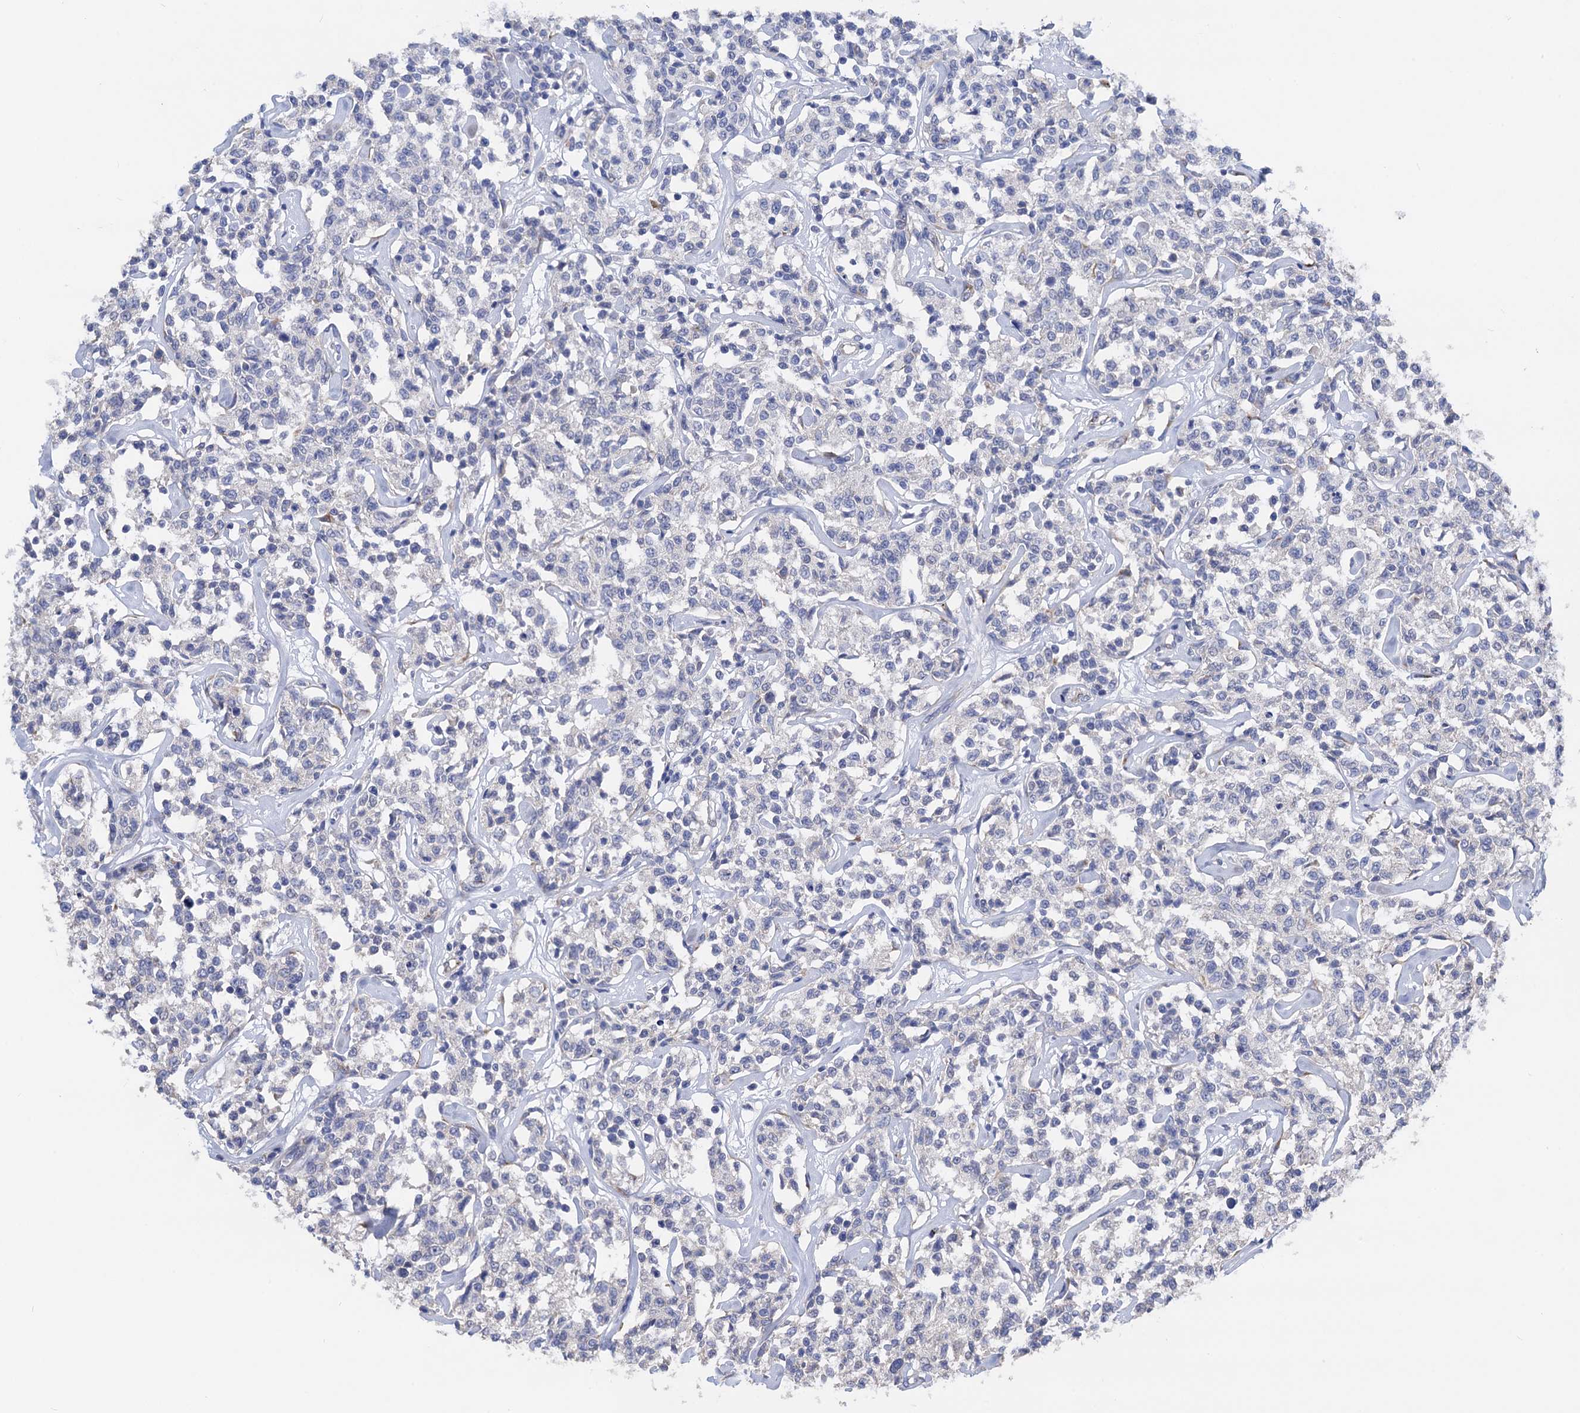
{"staining": {"intensity": "negative", "quantity": "none", "location": "none"}, "tissue": "lymphoma", "cell_type": "Tumor cells", "image_type": "cancer", "snomed": [{"axis": "morphology", "description": "Malignant lymphoma, non-Hodgkin's type, Low grade"}, {"axis": "topography", "description": "Small intestine"}], "caption": "A micrograph of lymphoma stained for a protein exhibits no brown staining in tumor cells.", "gene": "FREM3", "patient": {"sex": "female", "age": 59}}